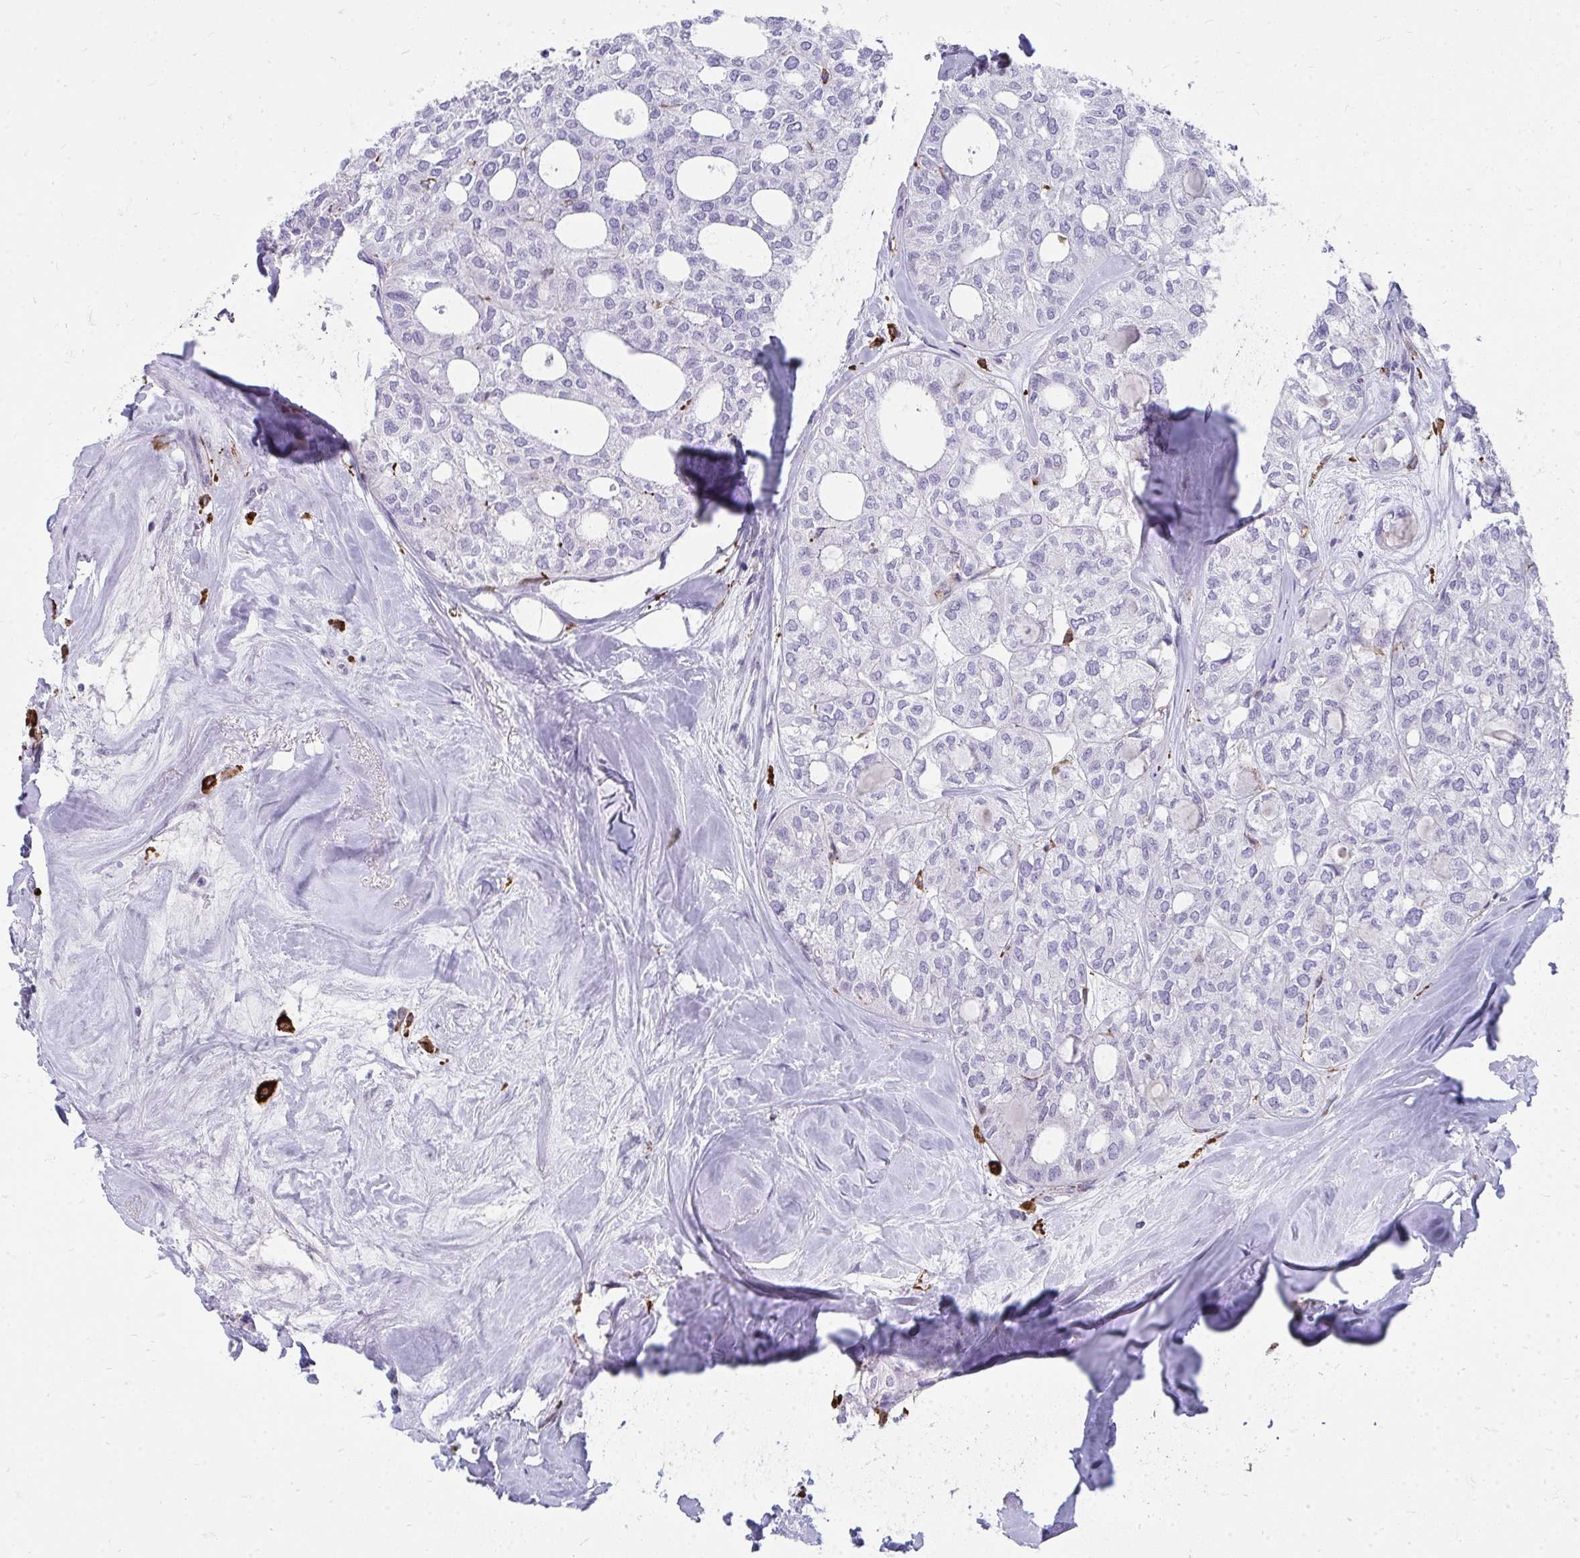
{"staining": {"intensity": "negative", "quantity": "none", "location": "none"}, "tissue": "thyroid cancer", "cell_type": "Tumor cells", "image_type": "cancer", "snomed": [{"axis": "morphology", "description": "Follicular adenoma carcinoma, NOS"}, {"axis": "topography", "description": "Thyroid gland"}], "caption": "Immunohistochemistry (IHC) histopathology image of human follicular adenoma carcinoma (thyroid) stained for a protein (brown), which displays no positivity in tumor cells. Brightfield microscopy of immunohistochemistry (IHC) stained with DAB (3,3'-diaminobenzidine) (brown) and hematoxylin (blue), captured at high magnification.", "gene": "CD163", "patient": {"sex": "male", "age": 75}}